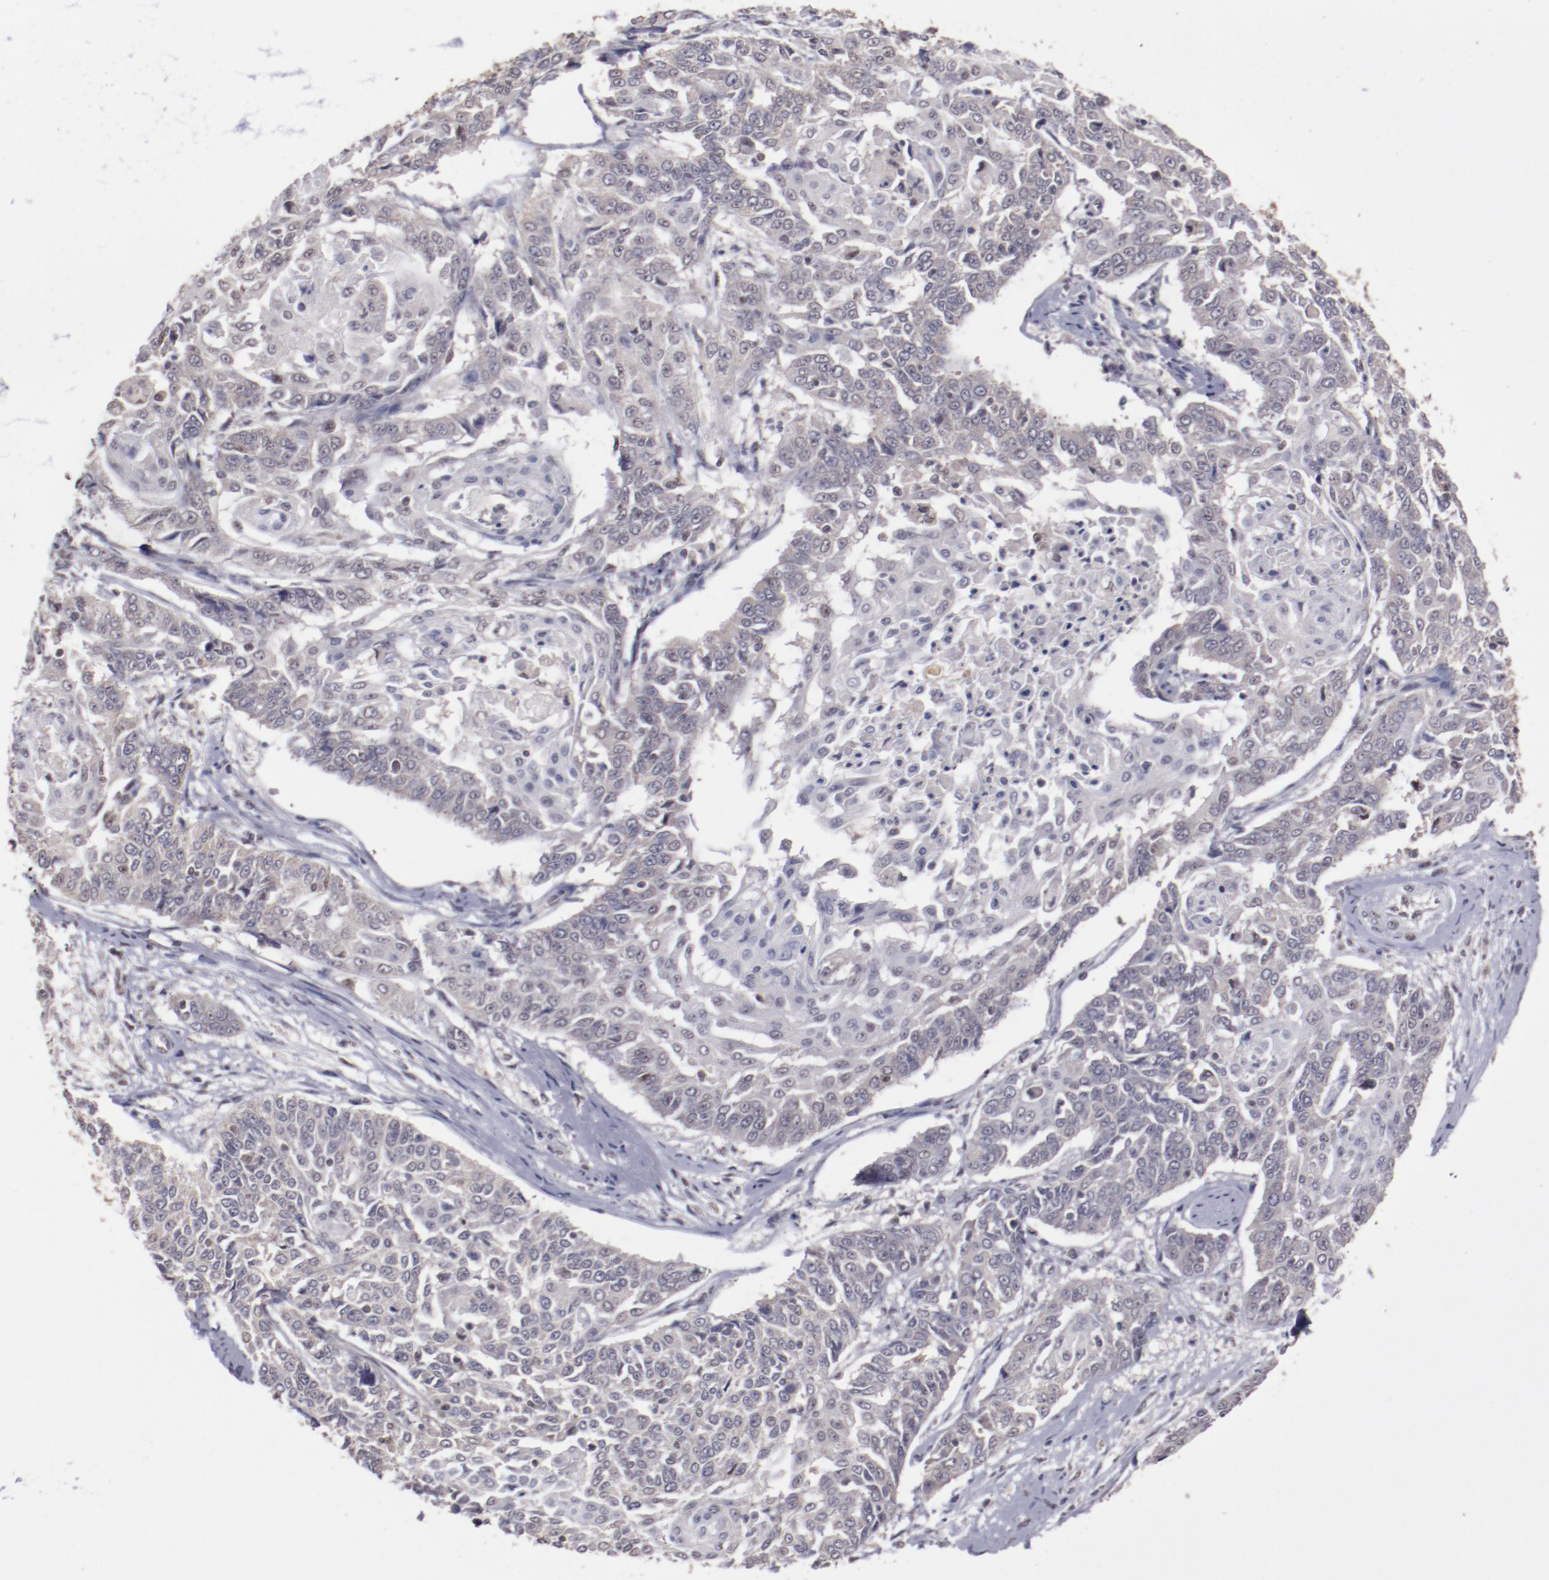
{"staining": {"intensity": "negative", "quantity": "none", "location": "none"}, "tissue": "cervical cancer", "cell_type": "Tumor cells", "image_type": "cancer", "snomed": [{"axis": "morphology", "description": "Squamous cell carcinoma, NOS"}, {"axis": "topography", "description": "Cervix"}], "caption": "The IHC photomicrograph has no significant expression in tumor cells of cervical squamous cell carcinoma tissue. The staining was performed using DAB (3,3'-diaminobenzidine) to visualize the protein expression in brown, while the nuclei were stained in blue with hematoxylin (Magnification: 20x).", "gene": "ARNT", "patient": {"sex": "female", "age": 64}}